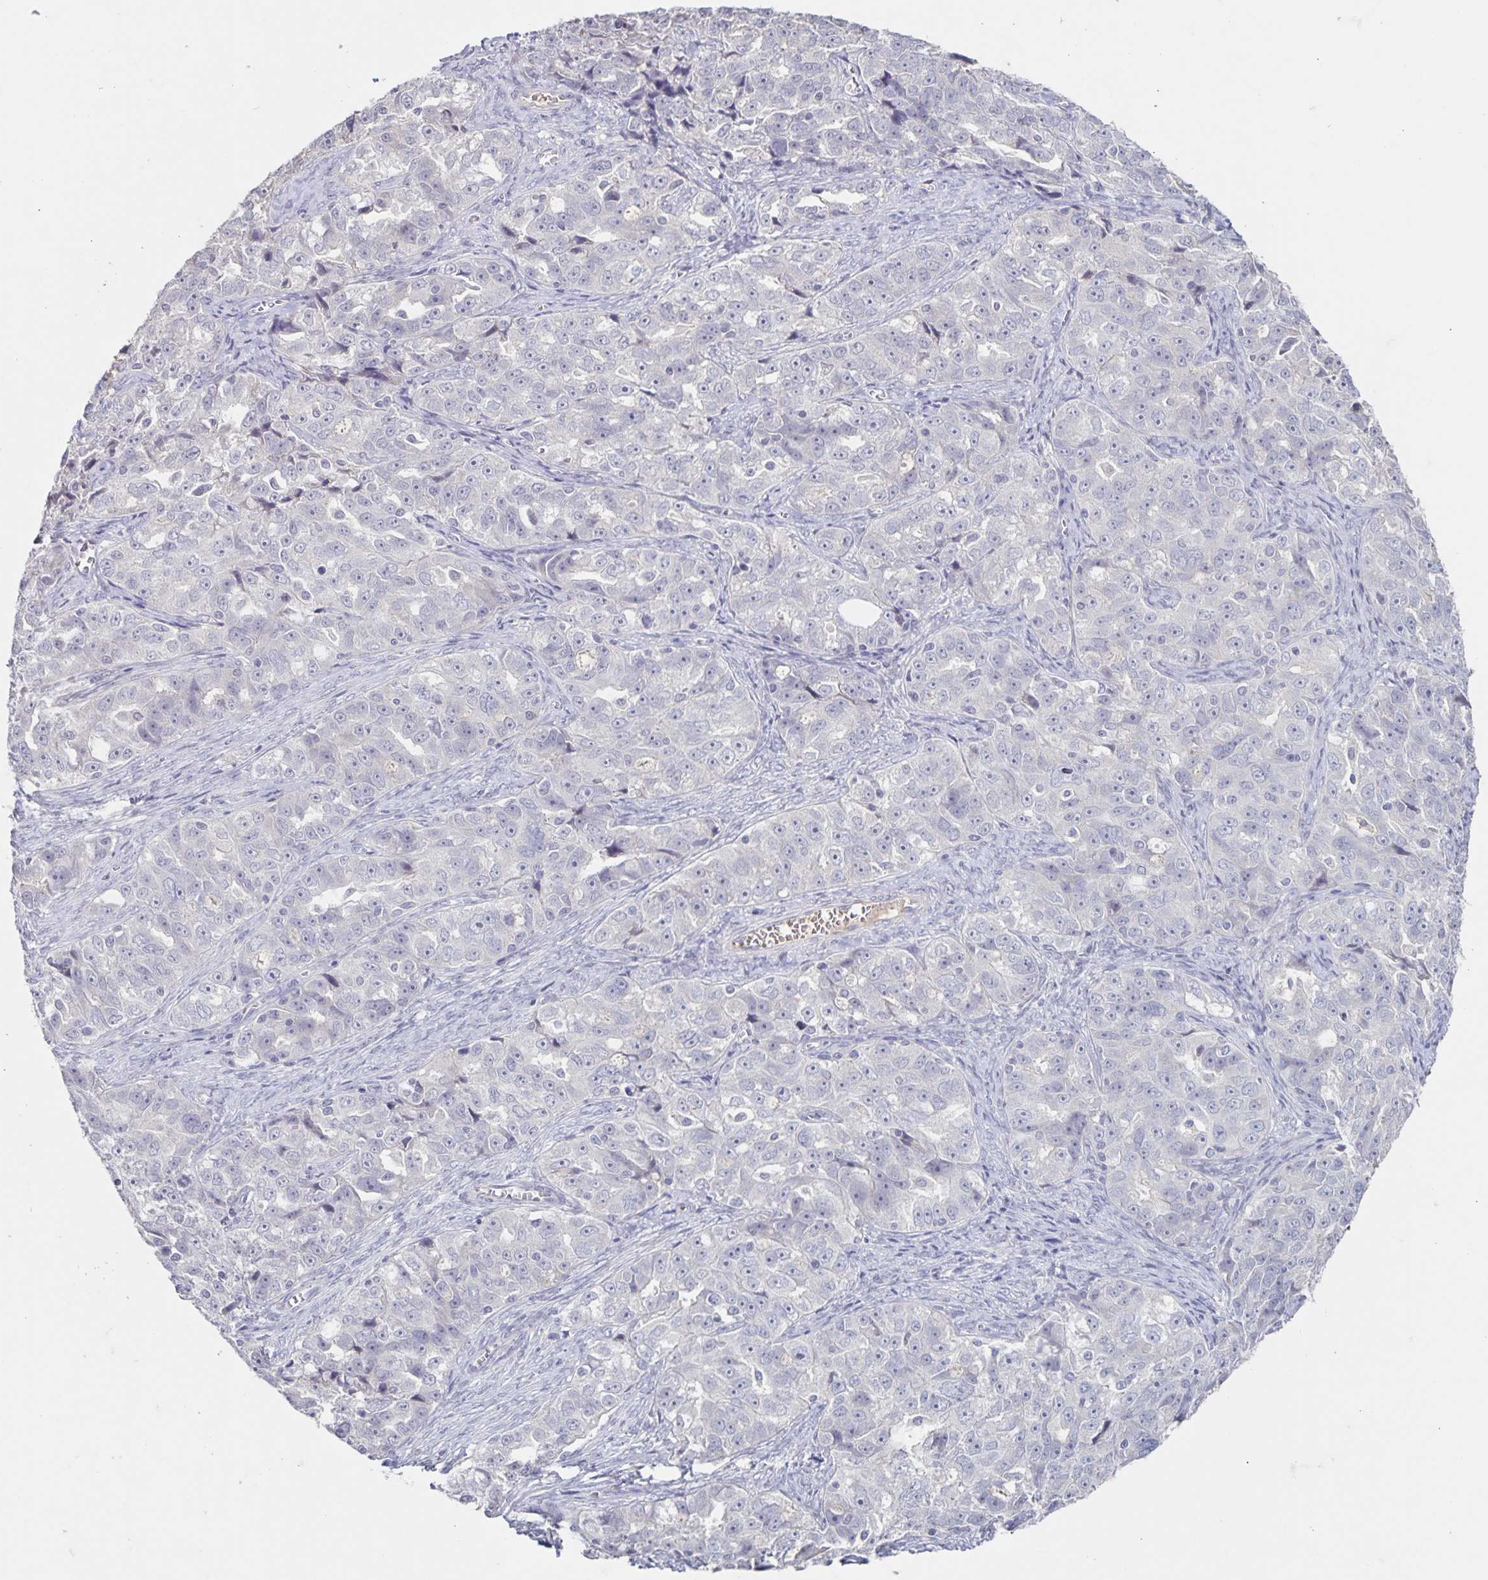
{"staining": {"intensity": "negative", "quantity": "none", "location": "none"}, "tissue": "ovarian cancer", "cell_type": "Tumor cells", "image_type": "cancer", "snomed": [{"axis": "morphology", "description": "Cystadenocarcinoma, serous, NOS"}, {"axis": "topography", "description": "Ovary"}], "caption": "A high-resolution histopathology image shows IHC staining of ovarian cancer (serous cystadenocarcinoma), which reveals no significant expression in tumor cells.", "gene": "INSL5", "patient": {"sex": "female", "age": 51}}